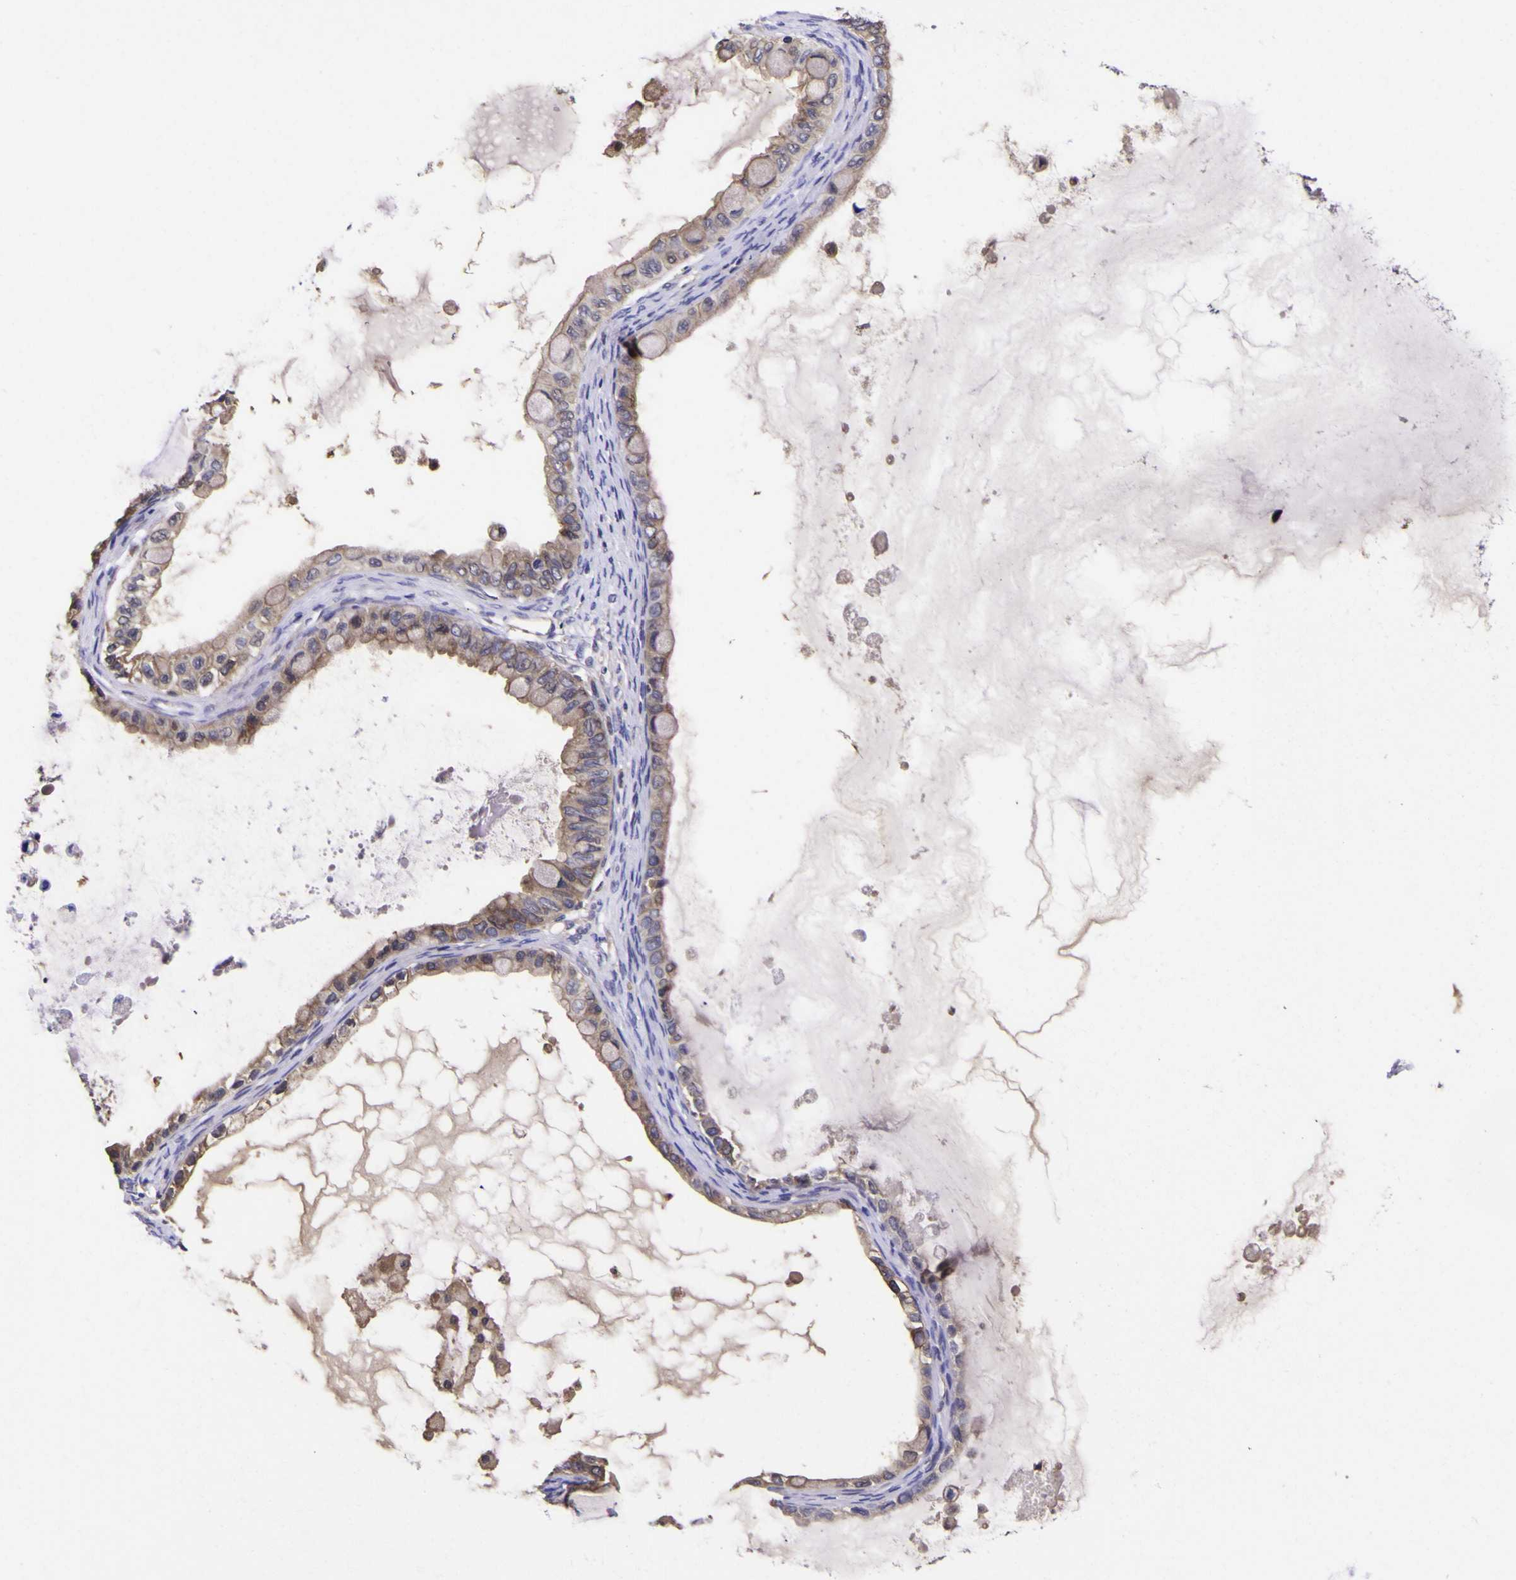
{"staining": {"intensity": "weak", "quantity": ">75%", "location": "cytoplasmic/membranous"}, "tissue": "ovarian cancer", "cell_type": "Tumor cells", "image_type": "cancer", "snomed": [{"axis": "morphology", "description": "Cystadenocarcinoma, mucinous, NOS"}, {"axis": "topography", "description": "Ovary"}], "caption": "Ovarian cancer (mucinous cystadenocarcinoma) stained with DAB immunohistochemistry shows low levels of weak cytoplasmic/membranous staining in approximately >75% of tumor cells.", "gene": "MAPK14", "patient": {"sex": "female", "age": 80}}